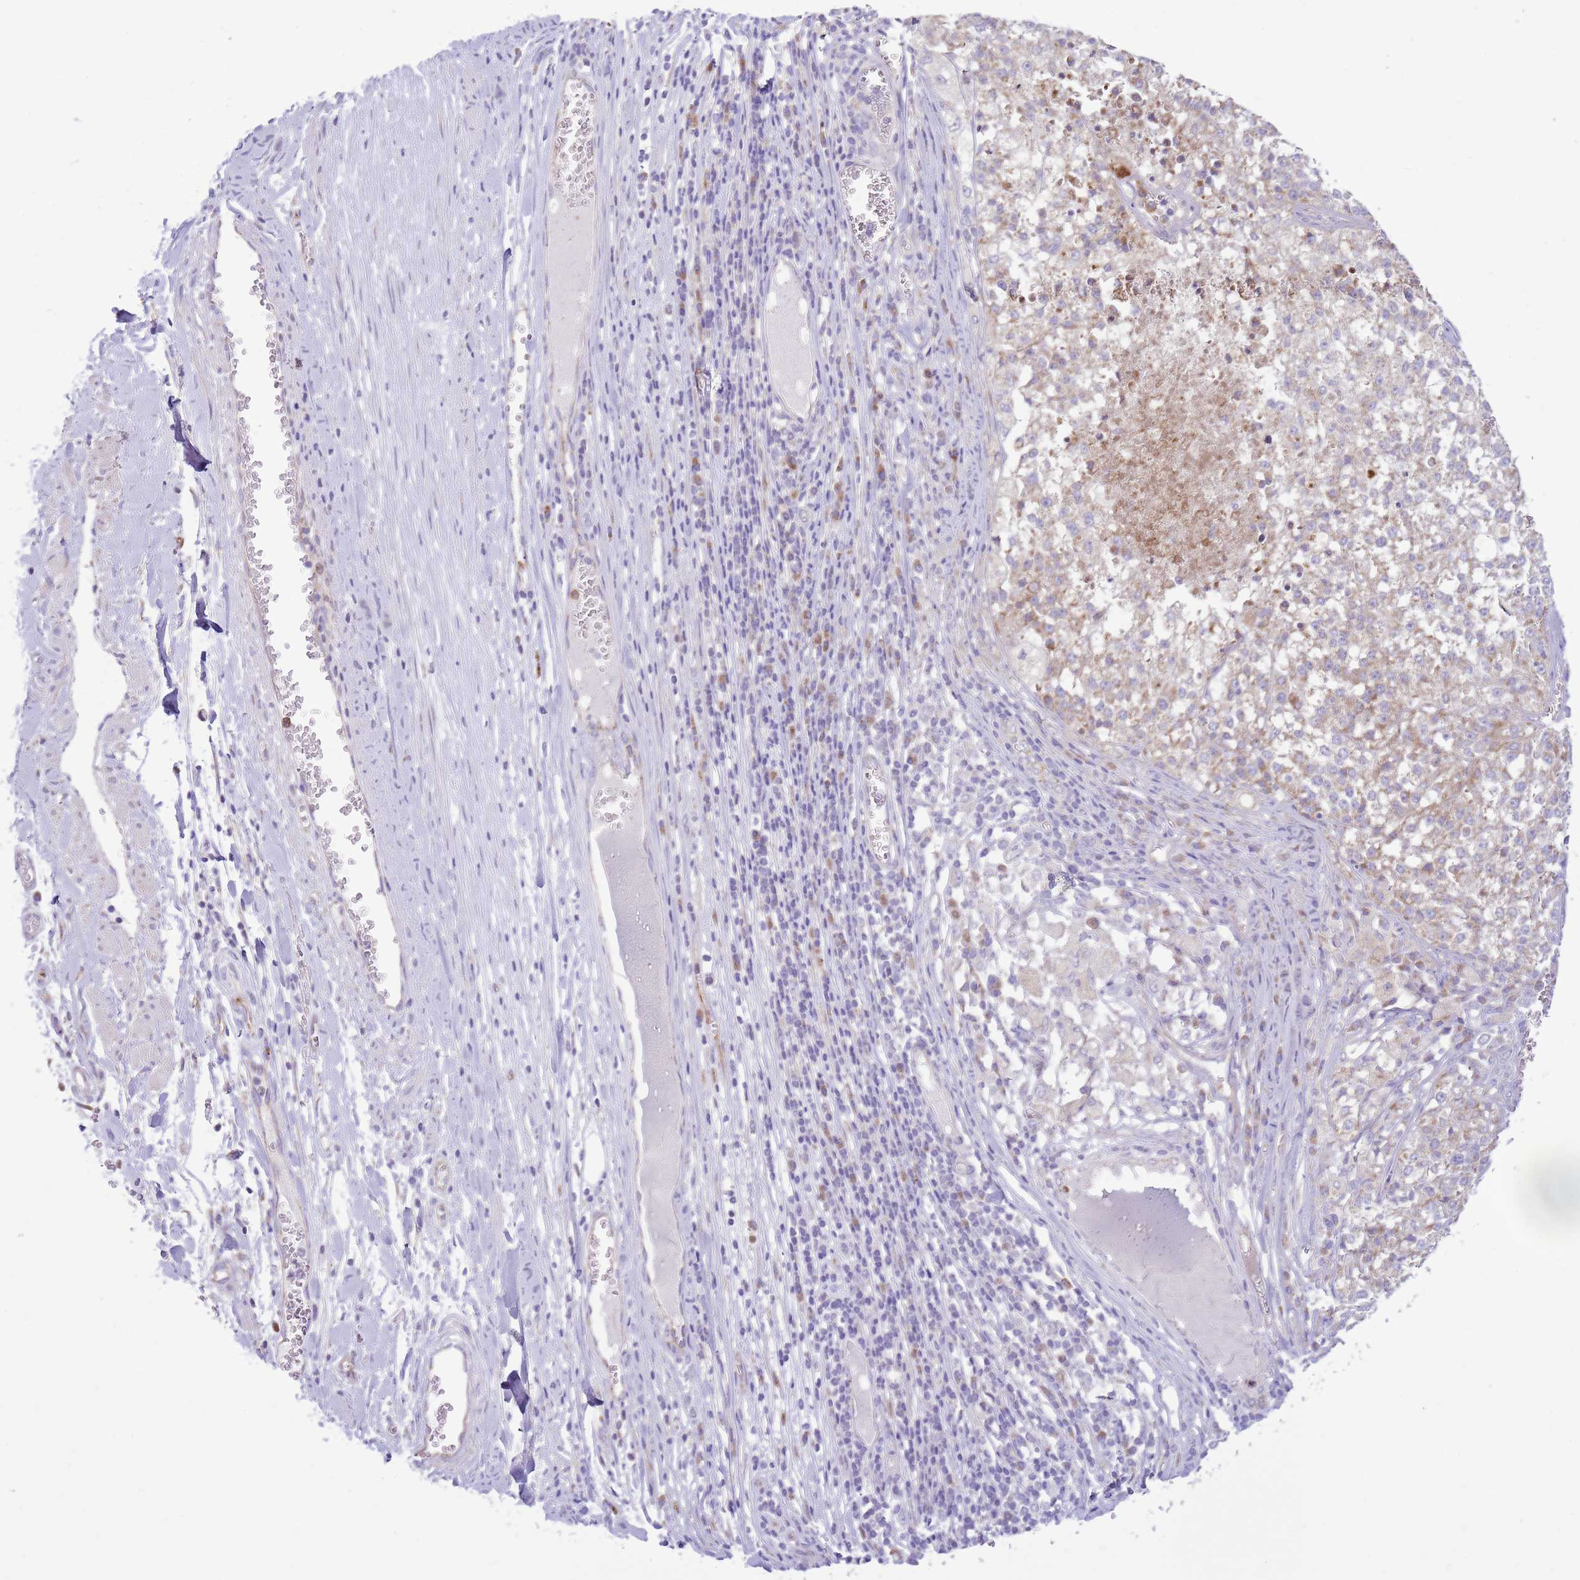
{"staining": {"intensity": "weak", "quantity": "25%-75%", "location": "cytoplasmic/membranous"}, "tissue": "melanoma", "cell_type": "Tumor cells", "image_type": "cancer", "snomed": [{"axis": "morphology", "description": "Malignant melanoma, NOS"}, {"axis": "topography", "description": "Skin"}], "caption": "Approximately 25%-75% of tumor cells in malignant melanoma exhibit weak cytoplasmic/membranous protein expression as visualized by brown immunohistochemical staining.", "gene": "OAZ2", "patient": {"sex": "female", "age": 64}}